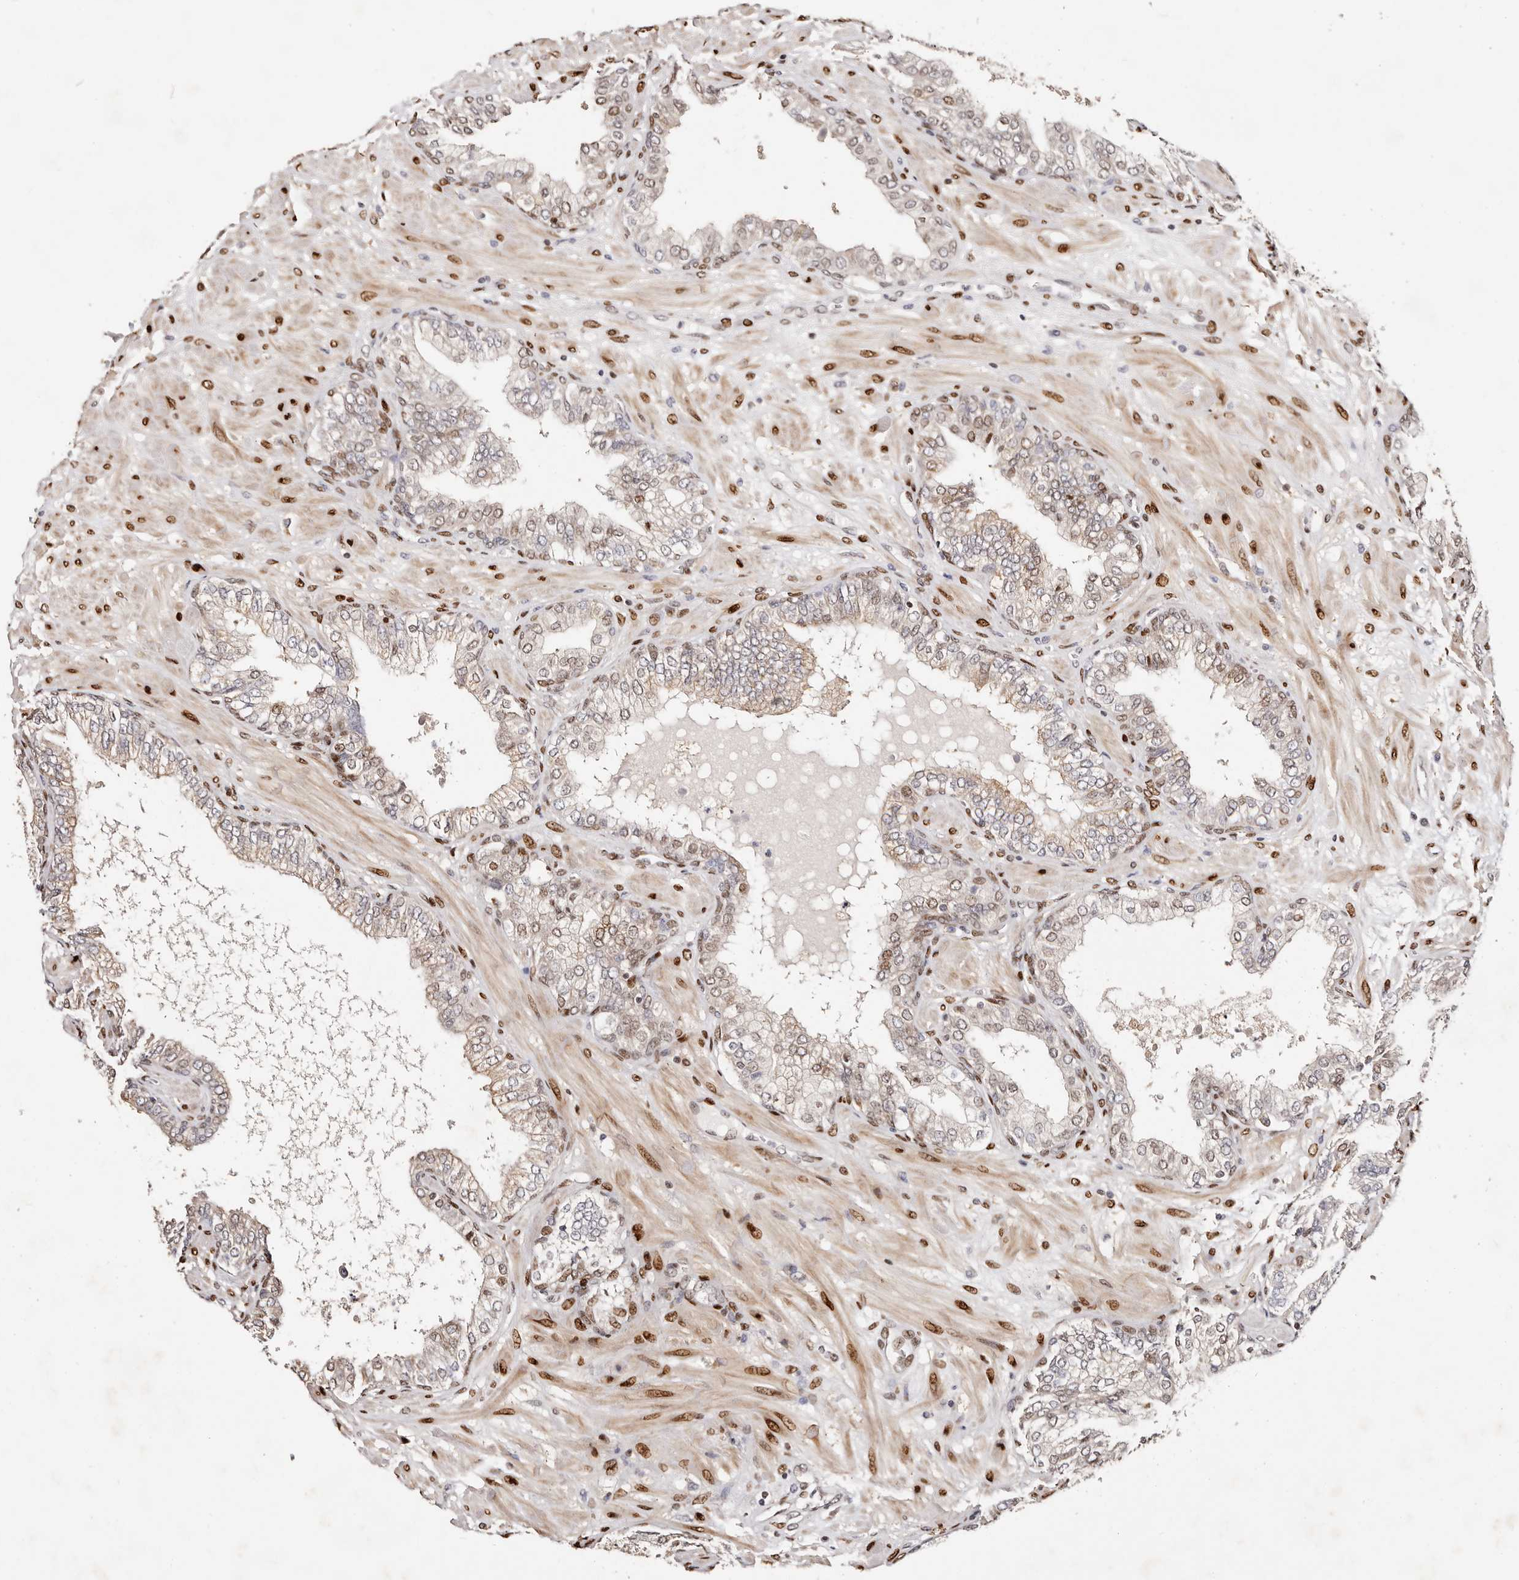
{"staining": {"intensity": "negative", "quantity": "none", "location": "none"}, "tissue": "prostate cancer", "cell_type": "Tumor cells", "image_type": "cancer", "snomed": [{"axis": "morphology", "description": "Adenocarcinoma, High grade"}, {"axis": "topography", "description": "Prostate"}], "caption": "A micrograph of human prostate cancer is negative for staining in tumor cells. (DAB (3,3'-diaminobenzidine) immunohistochemistry (IHC) with hematoxylin counter stain).", "gene": "IQGAP3", "patient": {"sex": "male", "age": 59}}